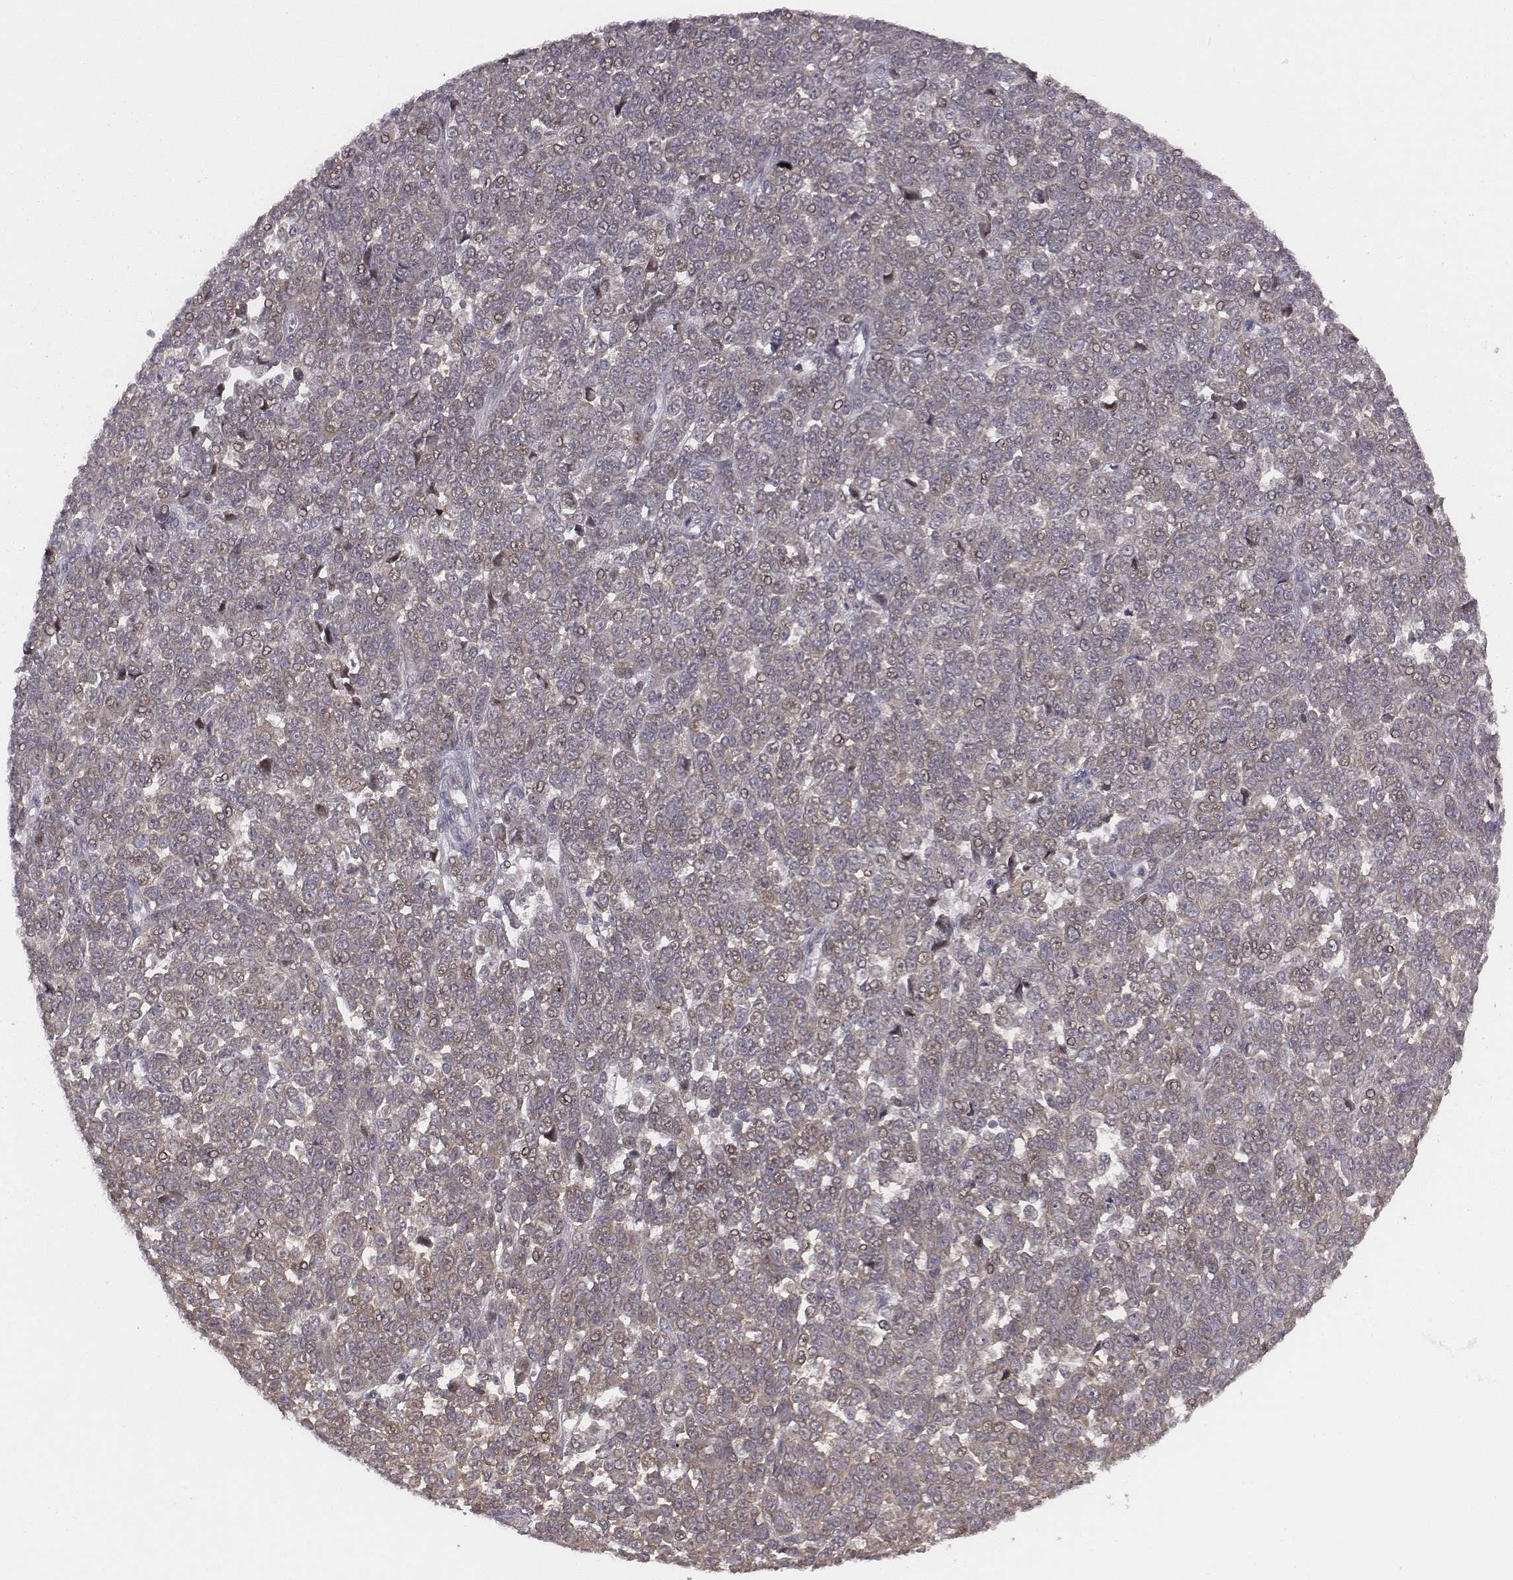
{"staining": {"intensity": "weak", "quantity": ">75%", "location": "cytoplasmic/membranous"}, "tissue": "melanoma", "cell_type": "Tumor cells", "image_type": "cancer", "snomed": [{"axis": "morphology", "description": "Malignant melanoma, NOS"}, {"axis": "topography", "description": "Skin"}], "caption": "Immunohistochemistry (DAB) staining of malignant melanoma reveals weak cytoplasmic/membranous protein staining in approximately >75% of tumor cells.", "gene": "SMURF2", "patient": {"sex": "female", "age": 95}}